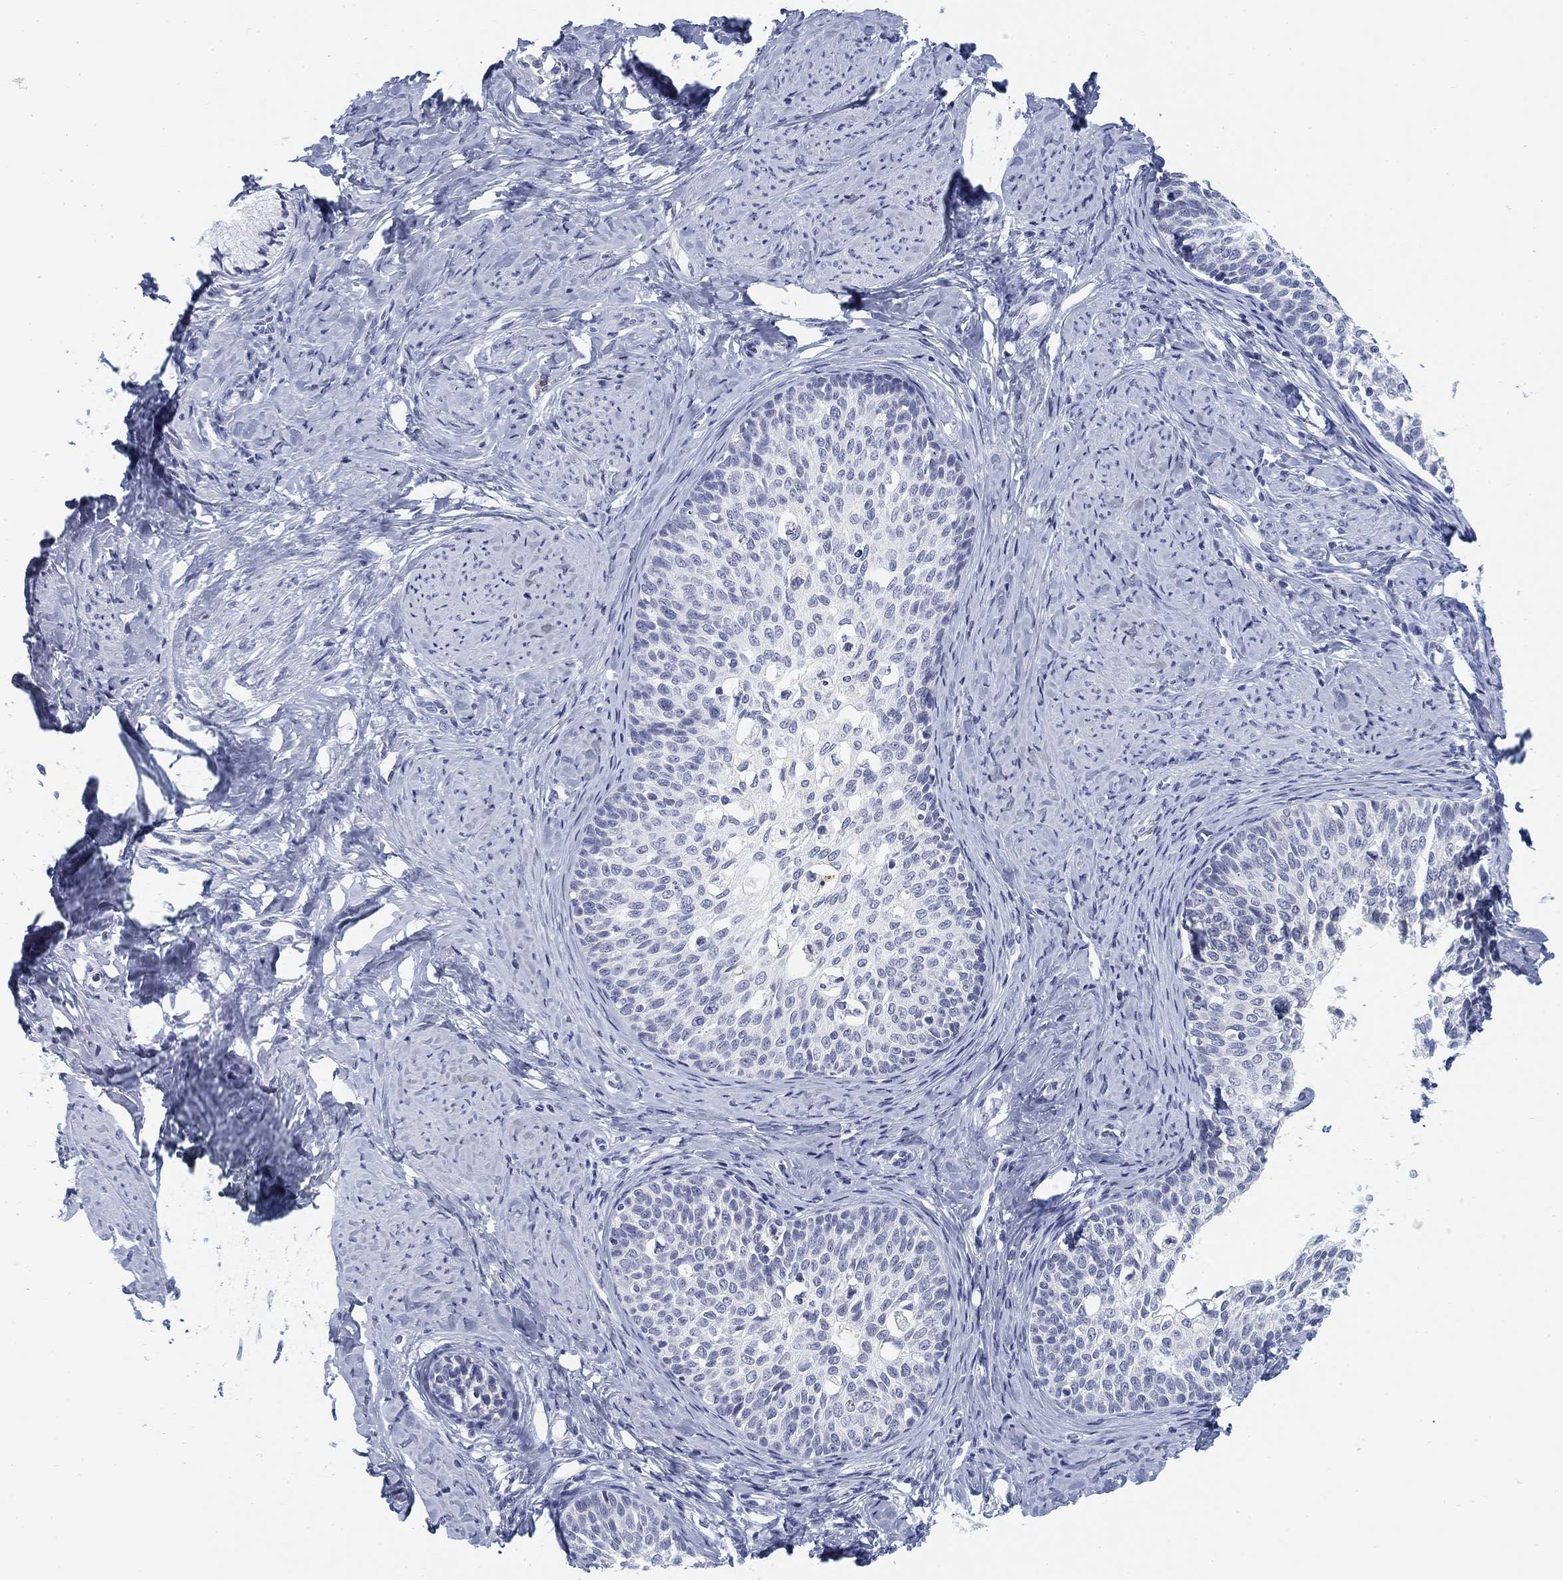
{"staining": {"intensity": "negative", "quantity": "none", "location": "none"}, "tissue": "cervical cancer", "cell_type": "Tumor cells", "image_type": "cancer", "snomed": [{"axis": "morphology", "description": "Squamous cell carcinoma, NOS"}, {"axis": "topography", "description": "Cervix"}], "caption": "Immunohistochemical staining of human squamous cell carcinoma (cervical) demonstrates no significant positivity in tumor cells. (DAB immunohistochemistry (IHC) with hematoxylin counter stain).", "gene": "SLC2A5", "patient": {"sex": "female", "age": 51}}